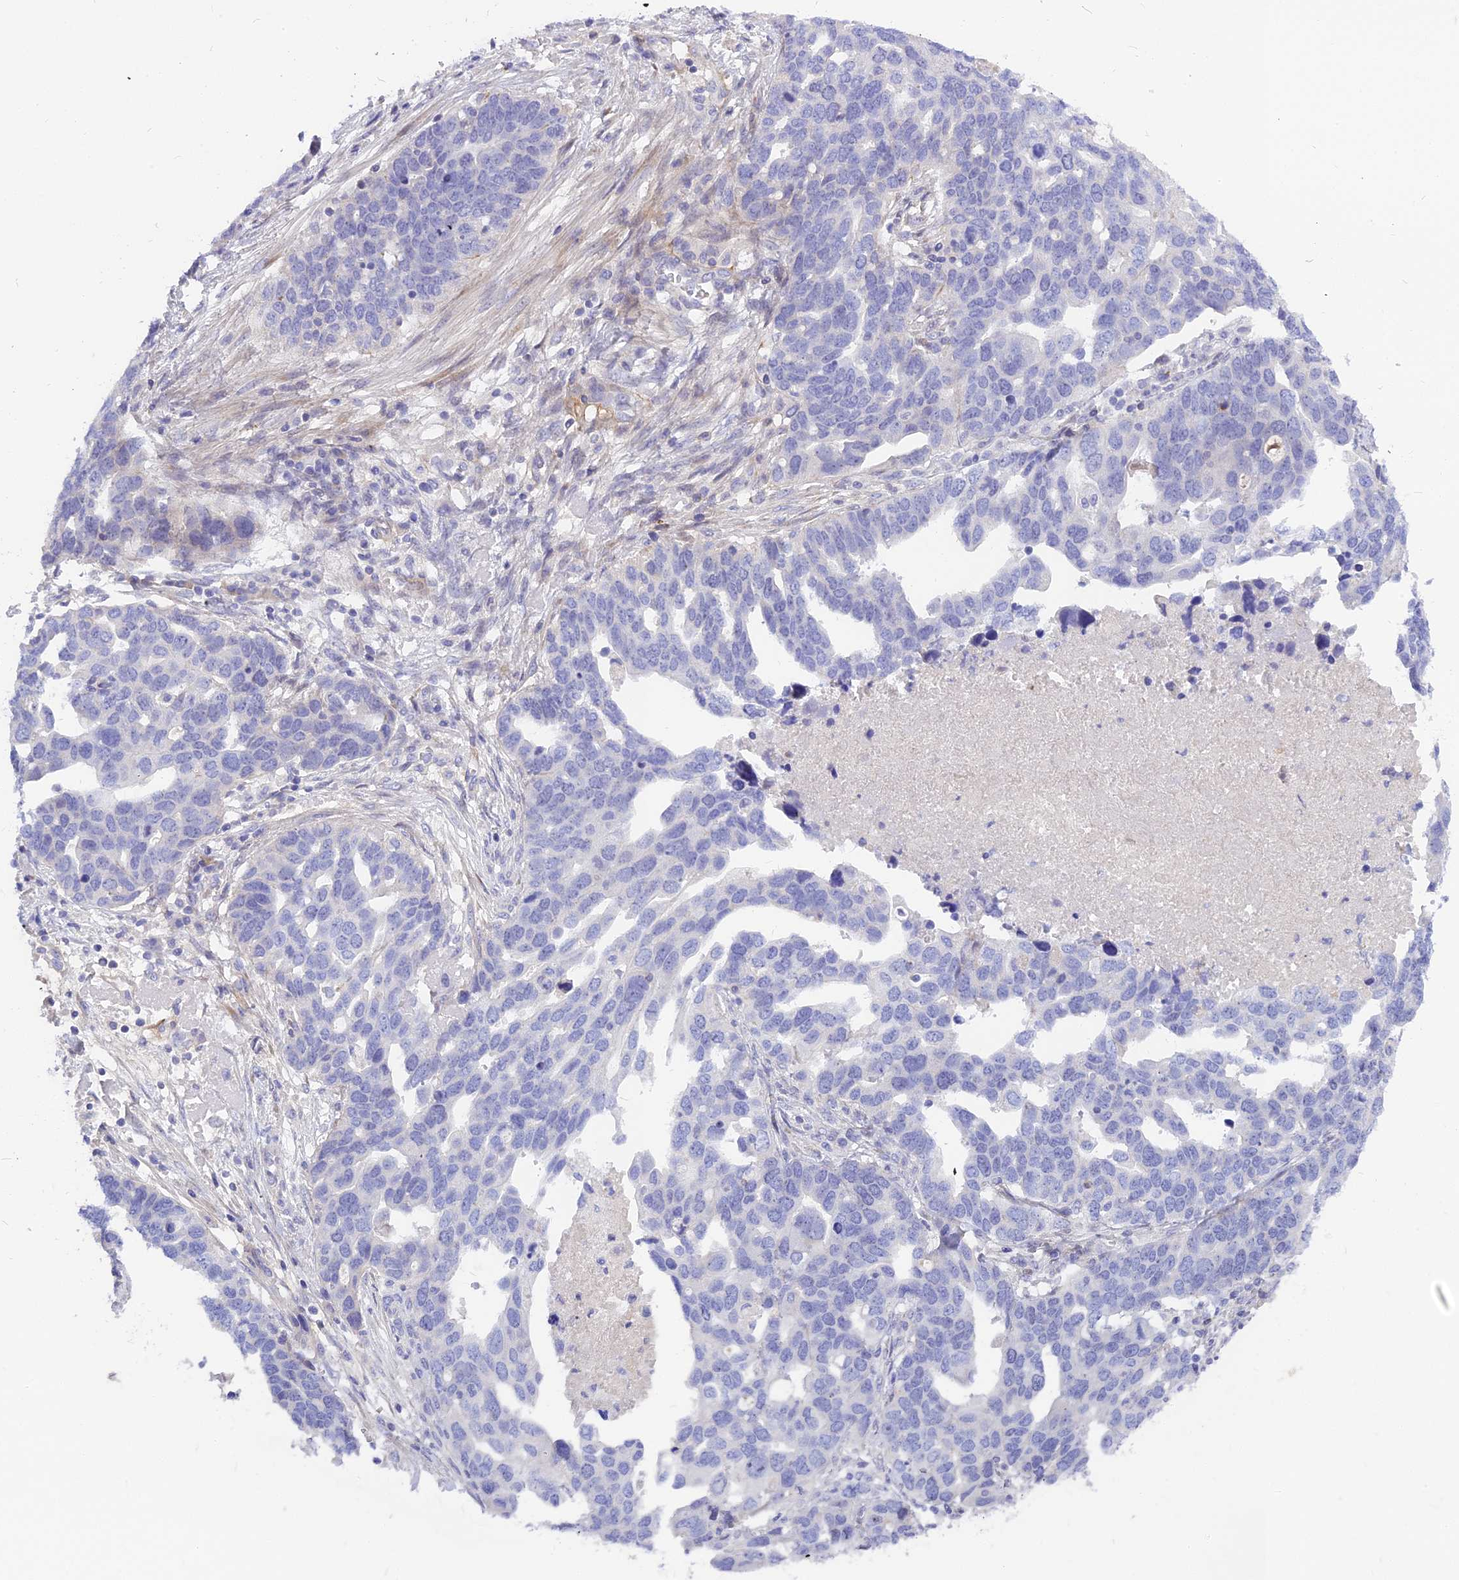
{"staining": {"intensity": "negative", "quantity": "none", "location": "none"}, "tissue": "ovarian cancer", "cell_type": "Tumor cells", "image_type": "cancer", "snomed": [{"axis": "morphology", "description": "Cystadenocarcinoma, serous, NOS"}, {"axis": "topography", "description": "Ovary"}], "caption": "DAB (3,3'-diaminobenzidine) immunohistochemical staining of ovarian serous cystadenocarcinoma demonstrates no significant expression in tumor cells.", "gene": "MBD3L1", "patient": {"sex": "female", "age": 54}}